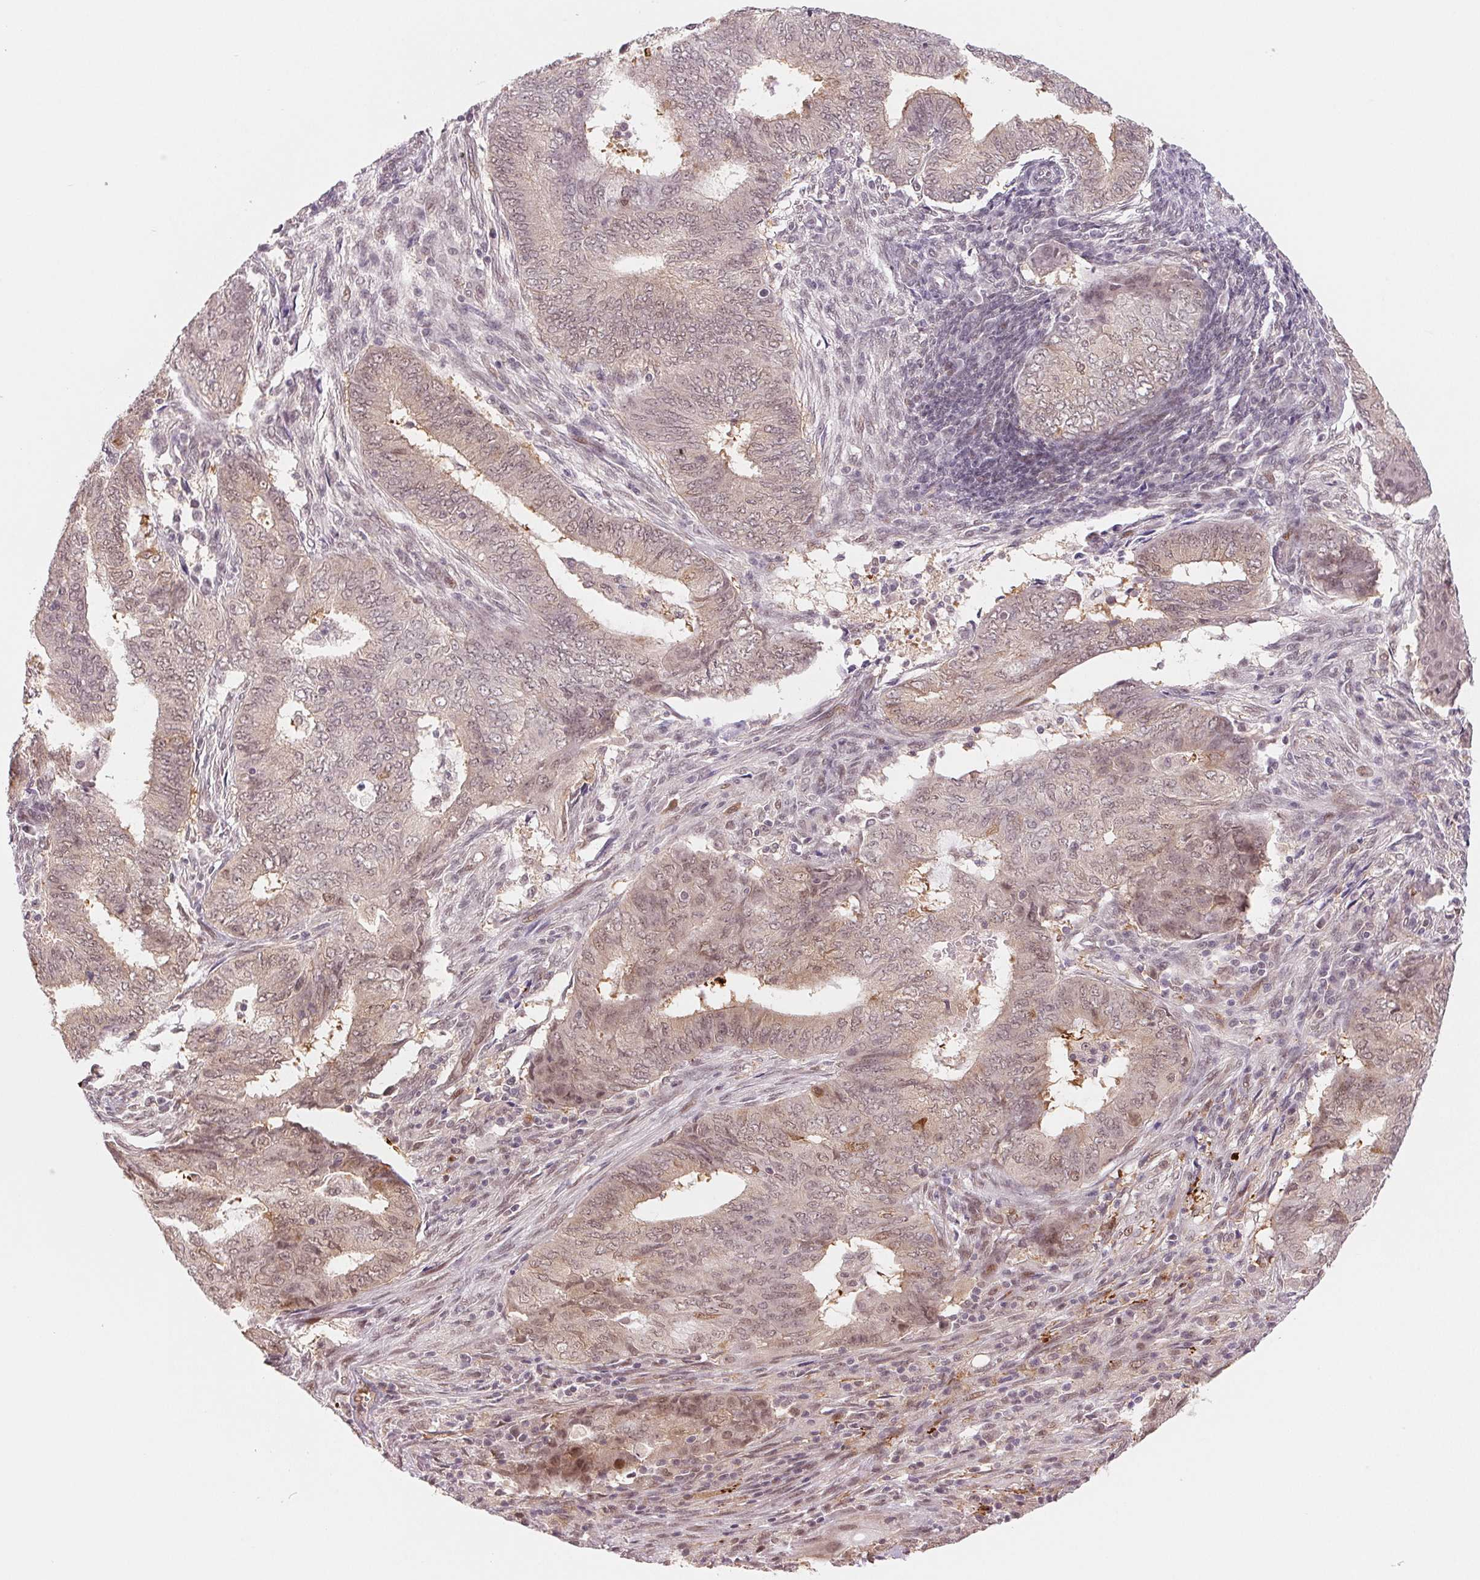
{"staining": {"intensity": "moderate", "quantity": "<25%", "location": "cytoplasmic/membranous,nuclear"}, "tissue": "endometrial cancer", "cell_type": "Tumor cells", "image_type": "cancer", "snomed": [{"axis": "morphology", "description": "Adenocarcinoma, NOS"}, {"axis": "topography", "description": "Endometrium"}], "caption": "Immunohistochemical staining of adenocarcinoma (endometrial) reveals moderate cytoplasmic/membranous and nuclear protein expression in approximately <25% of tumor cells.", "gene": "DNAJB6", "patient": {"sex": "female", "age": 62}}